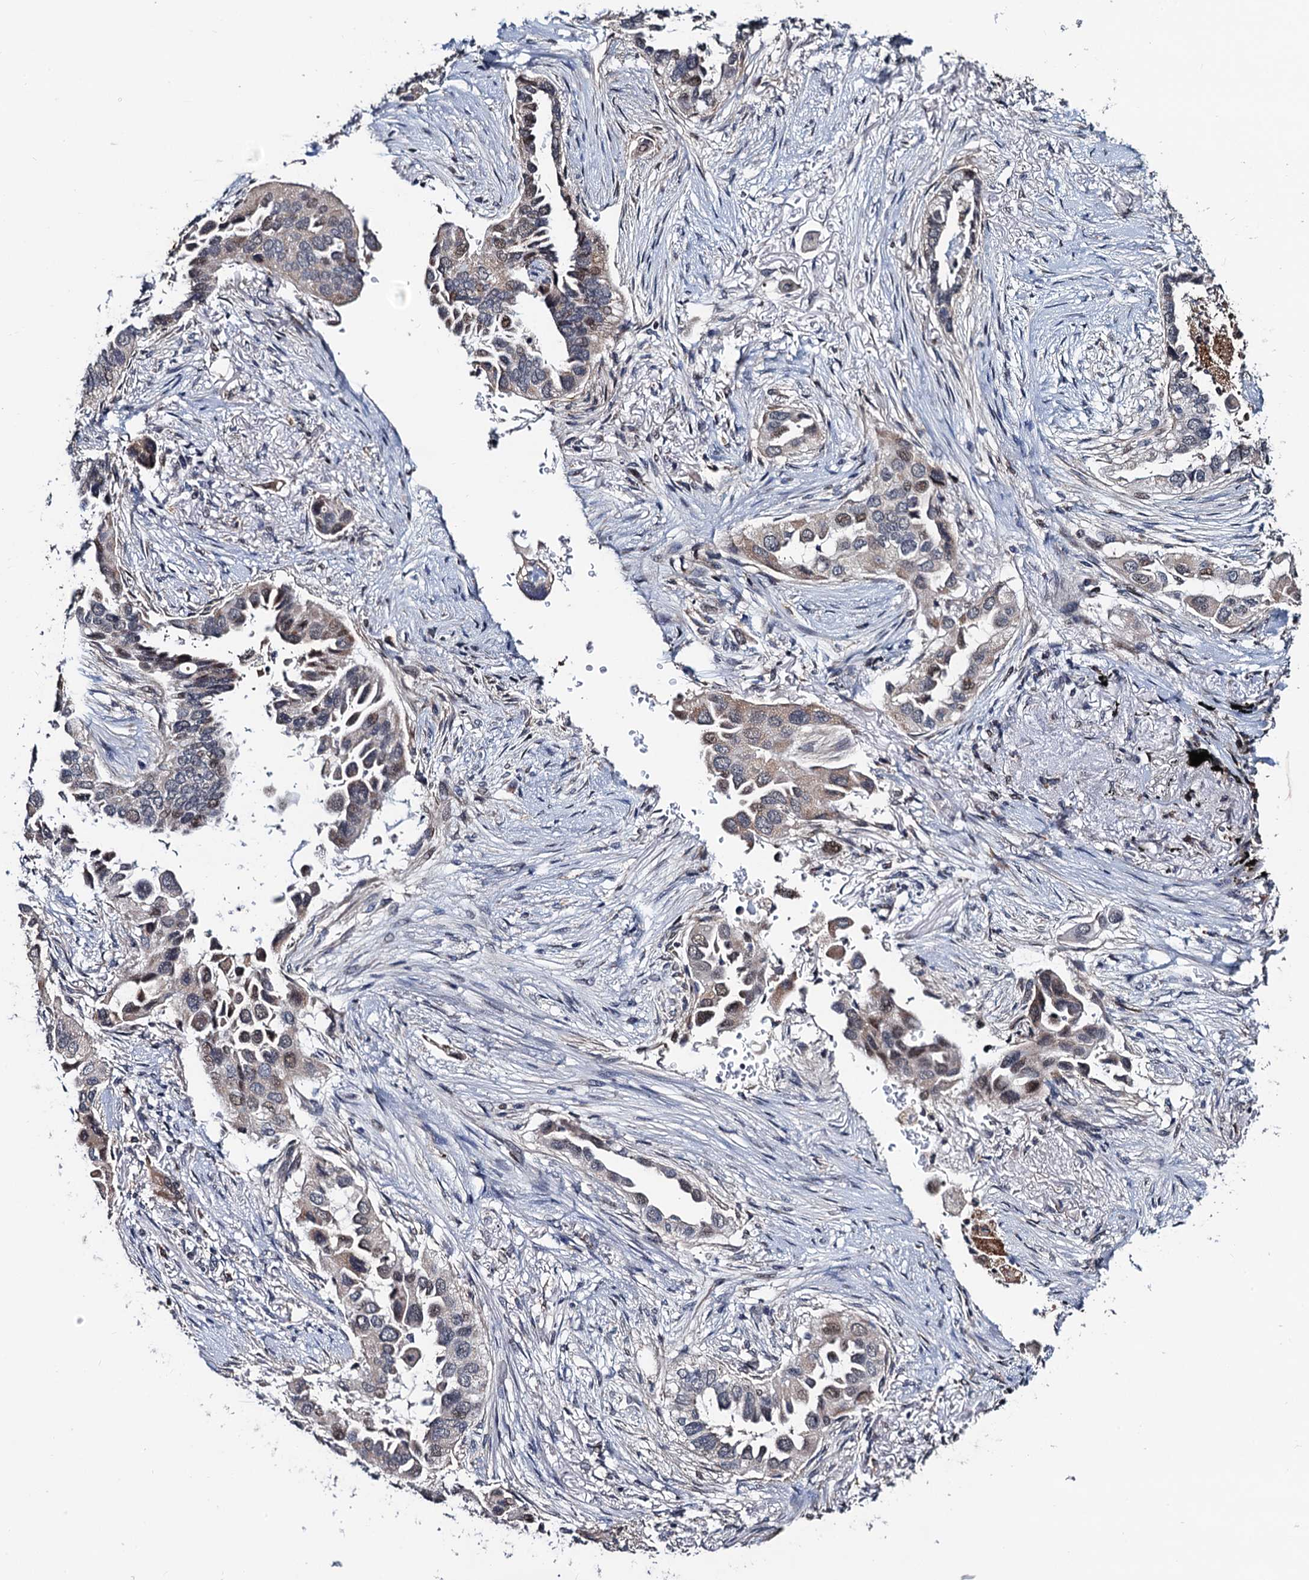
{"staining": {"intensity": "moderate", "quantity": "<25%", "location": "nuclear"}, "tissue": "lung cancer", "cell_type": "Tumor cells", "image_type": "cancer", "snomed": [{"axis": "morphology", "description": "Adenocarcinoma, NOS"}, {"axis": "topography", "description": "Lung"}], "caption": "Lung cancer (adenocarcinoma) was stained to show a protein in brown. There is low levels of moderate nuclear staining in about <25% of tumor cells.", "gene": "FAM222A", "patient": {"sex": "female", "age": 76}}